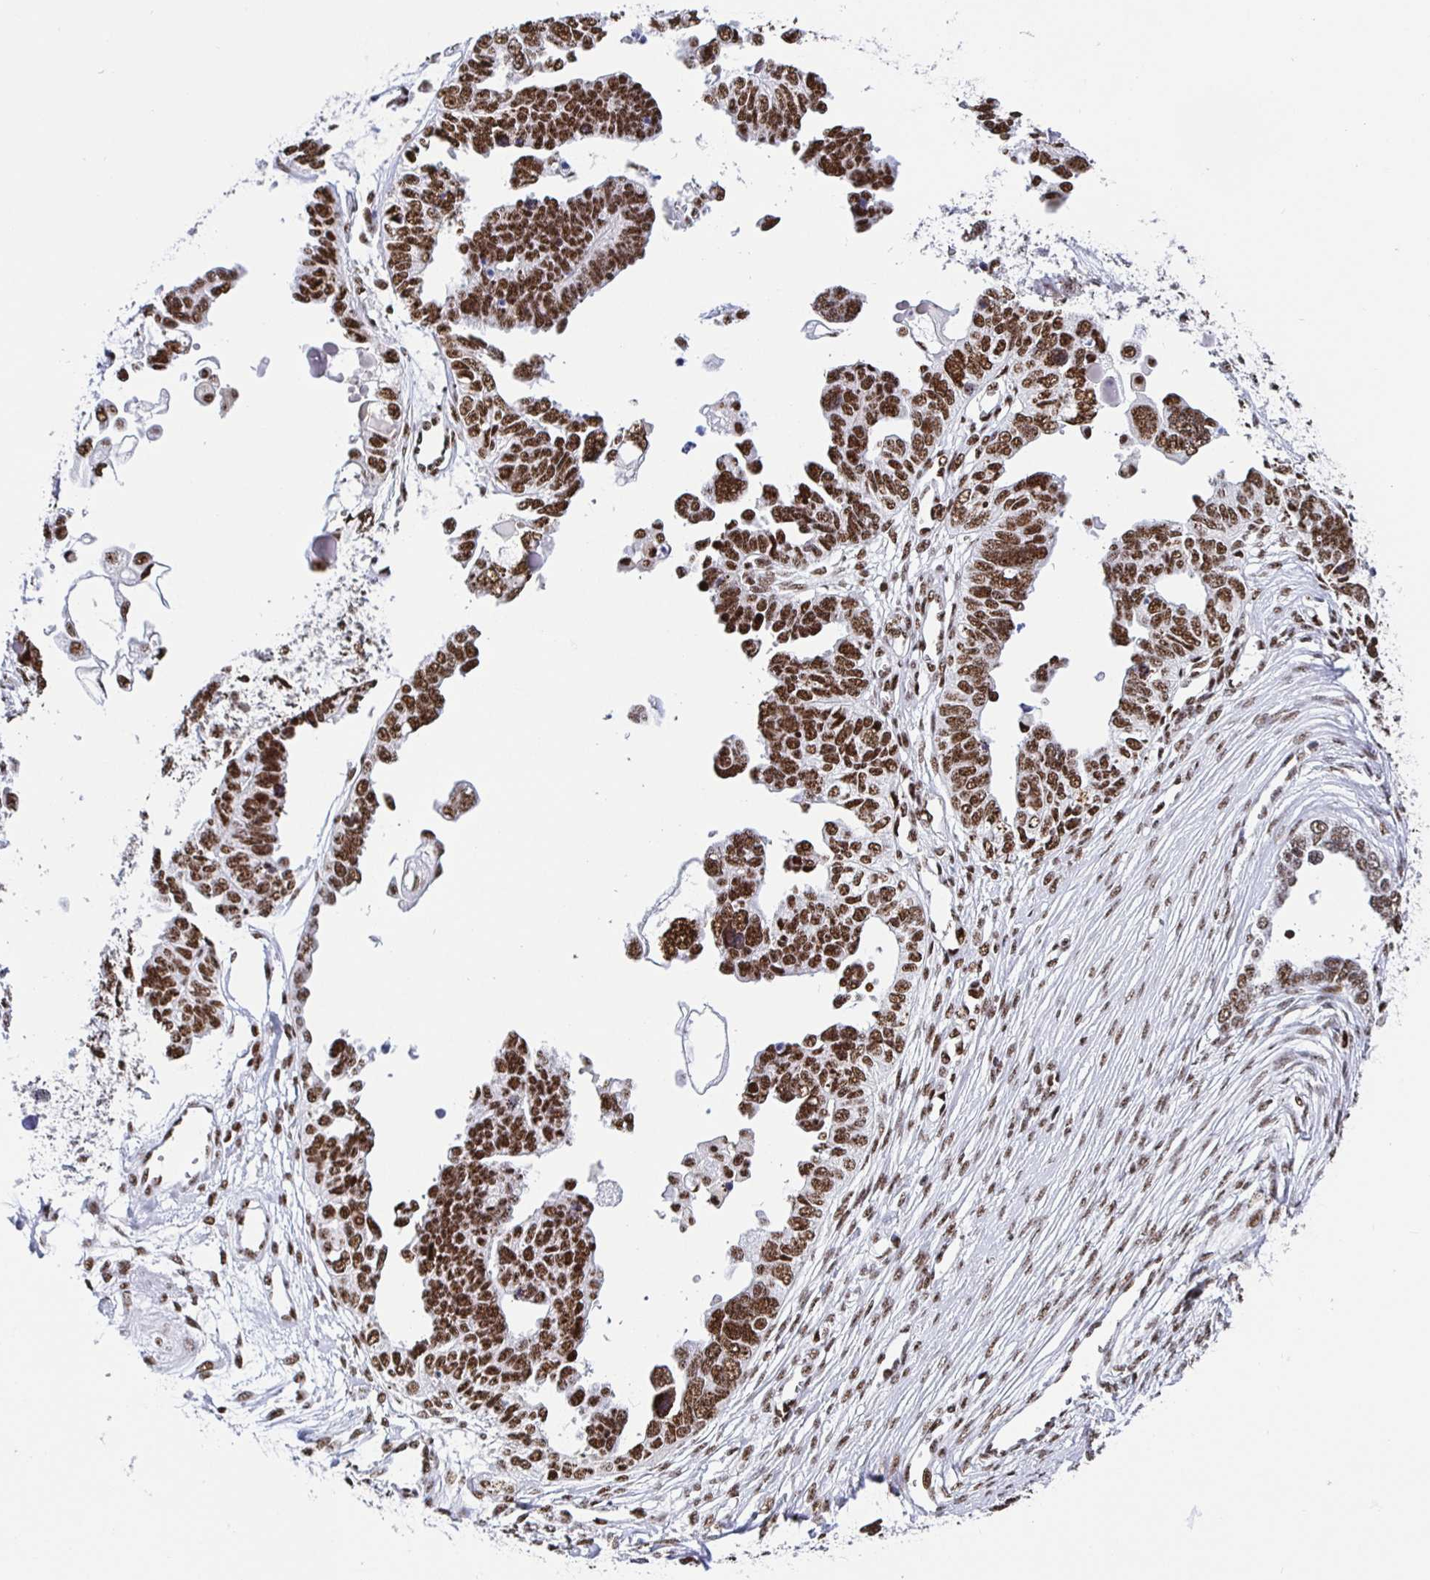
{"staining": {"intensity": "strong", "quantity": ">75%", "location": "nuclear"}, "tissue": "ovarian cancer", "cell_type": "Tumor cells", "image_type": "cancer", "snomed": [{"axis": "morphology", "description": "Cystadenocarcinoma, serous, NOS"}, {"axis": "topography", "description": "Ovary"}], "caption": "Ovarian cancer (serous cystadenocarcinoma) tissue shows strong nuclear positivity in approximately >75% of tumor cells", "gene": "SETD5", "patient": {"sex": "female", "age": 51}}